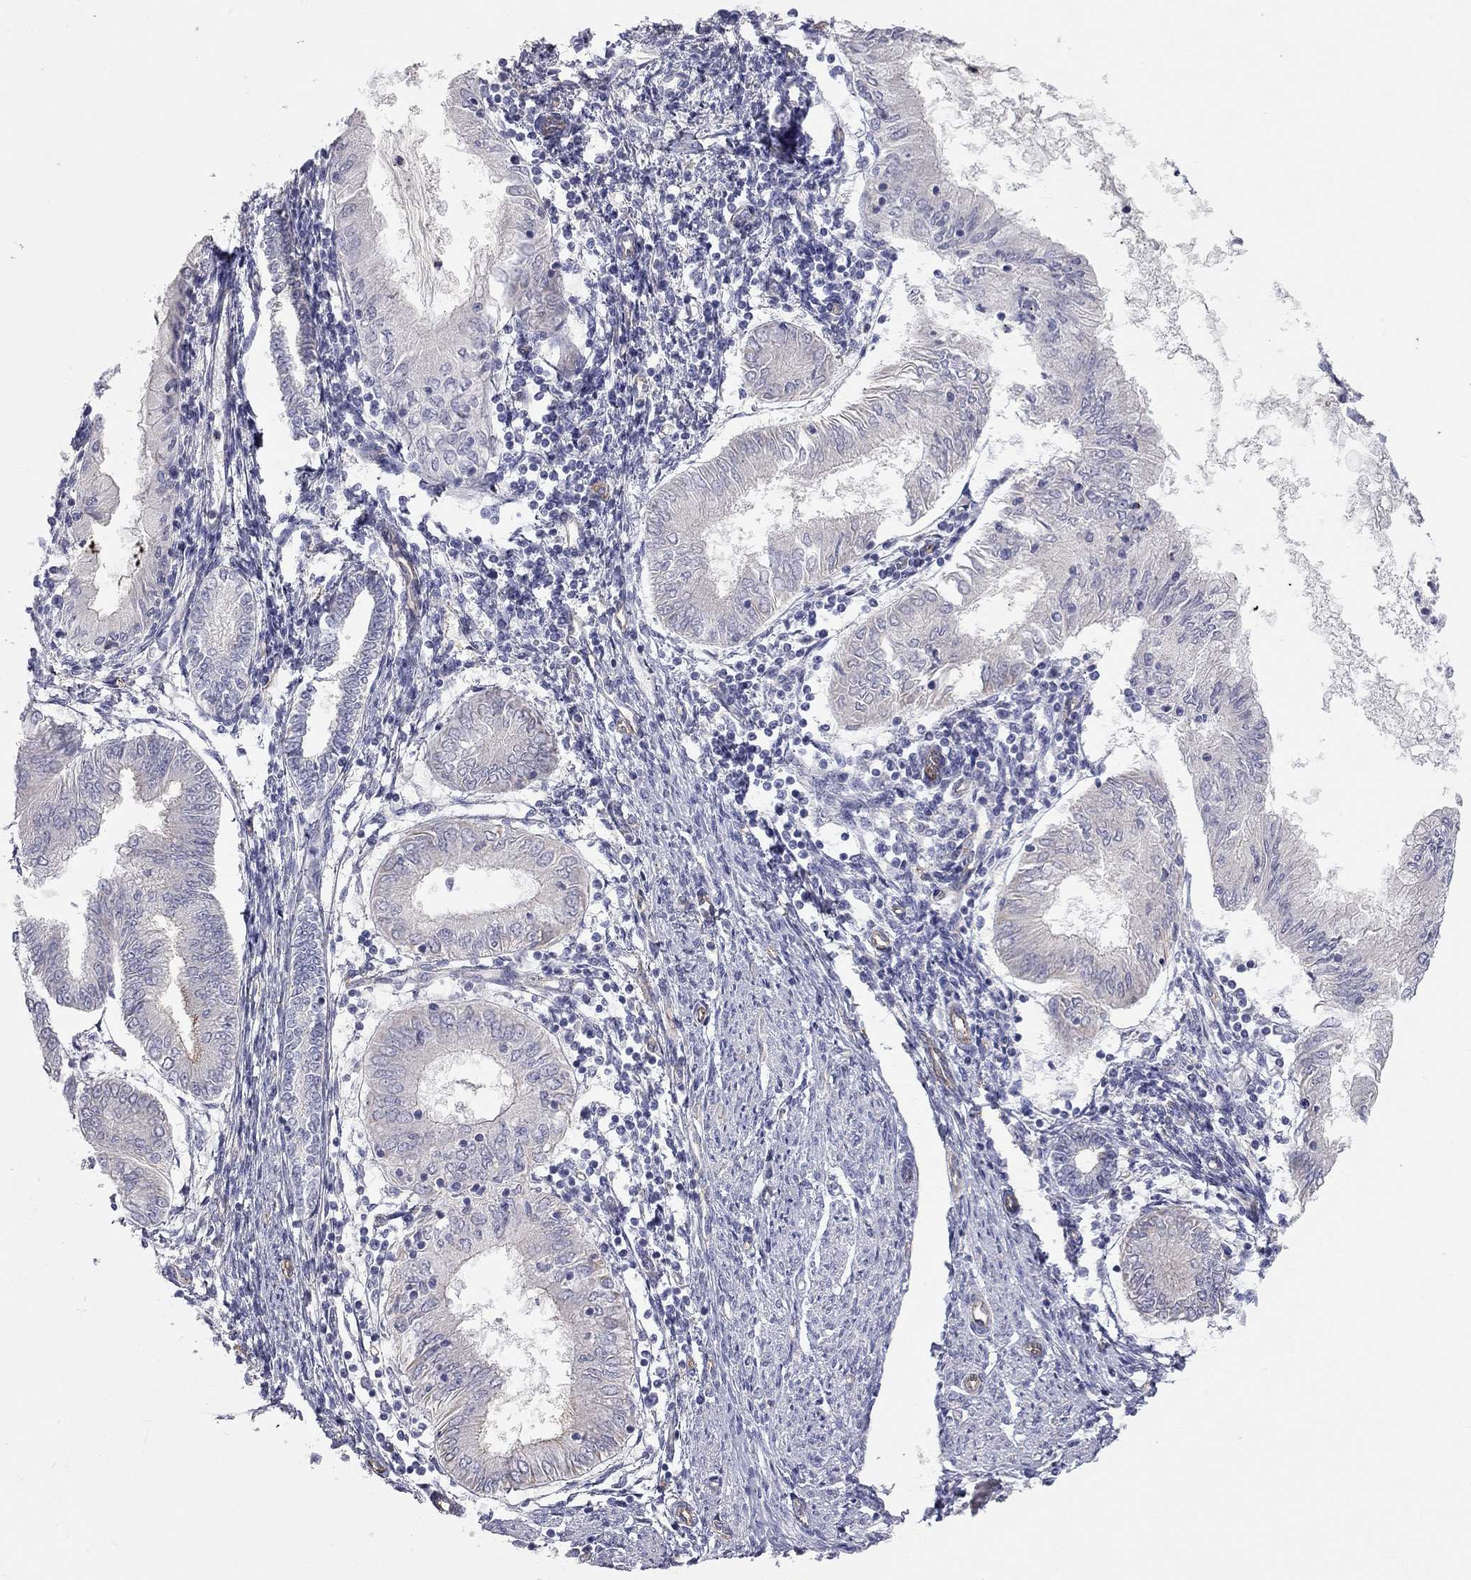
{"staining": {"intensity": "negative", "quantity": "none", "location": "none"}, "tissue": "endometrial cancer", "cell_type": "Tumor cells", "image_type": "cancer", "snomed": [{"axis": "morphology", "description": "Adenocarcinoma, NOS"}, {"axis": "topography", "description": "Endometrium"}], "caption": "This is an IHC histopathology image of endometrial adenocarcinoma. There is no staining in tumor cells.", "gene": "GPRC5B", "patient": {"sex": "female", "age": 68}}